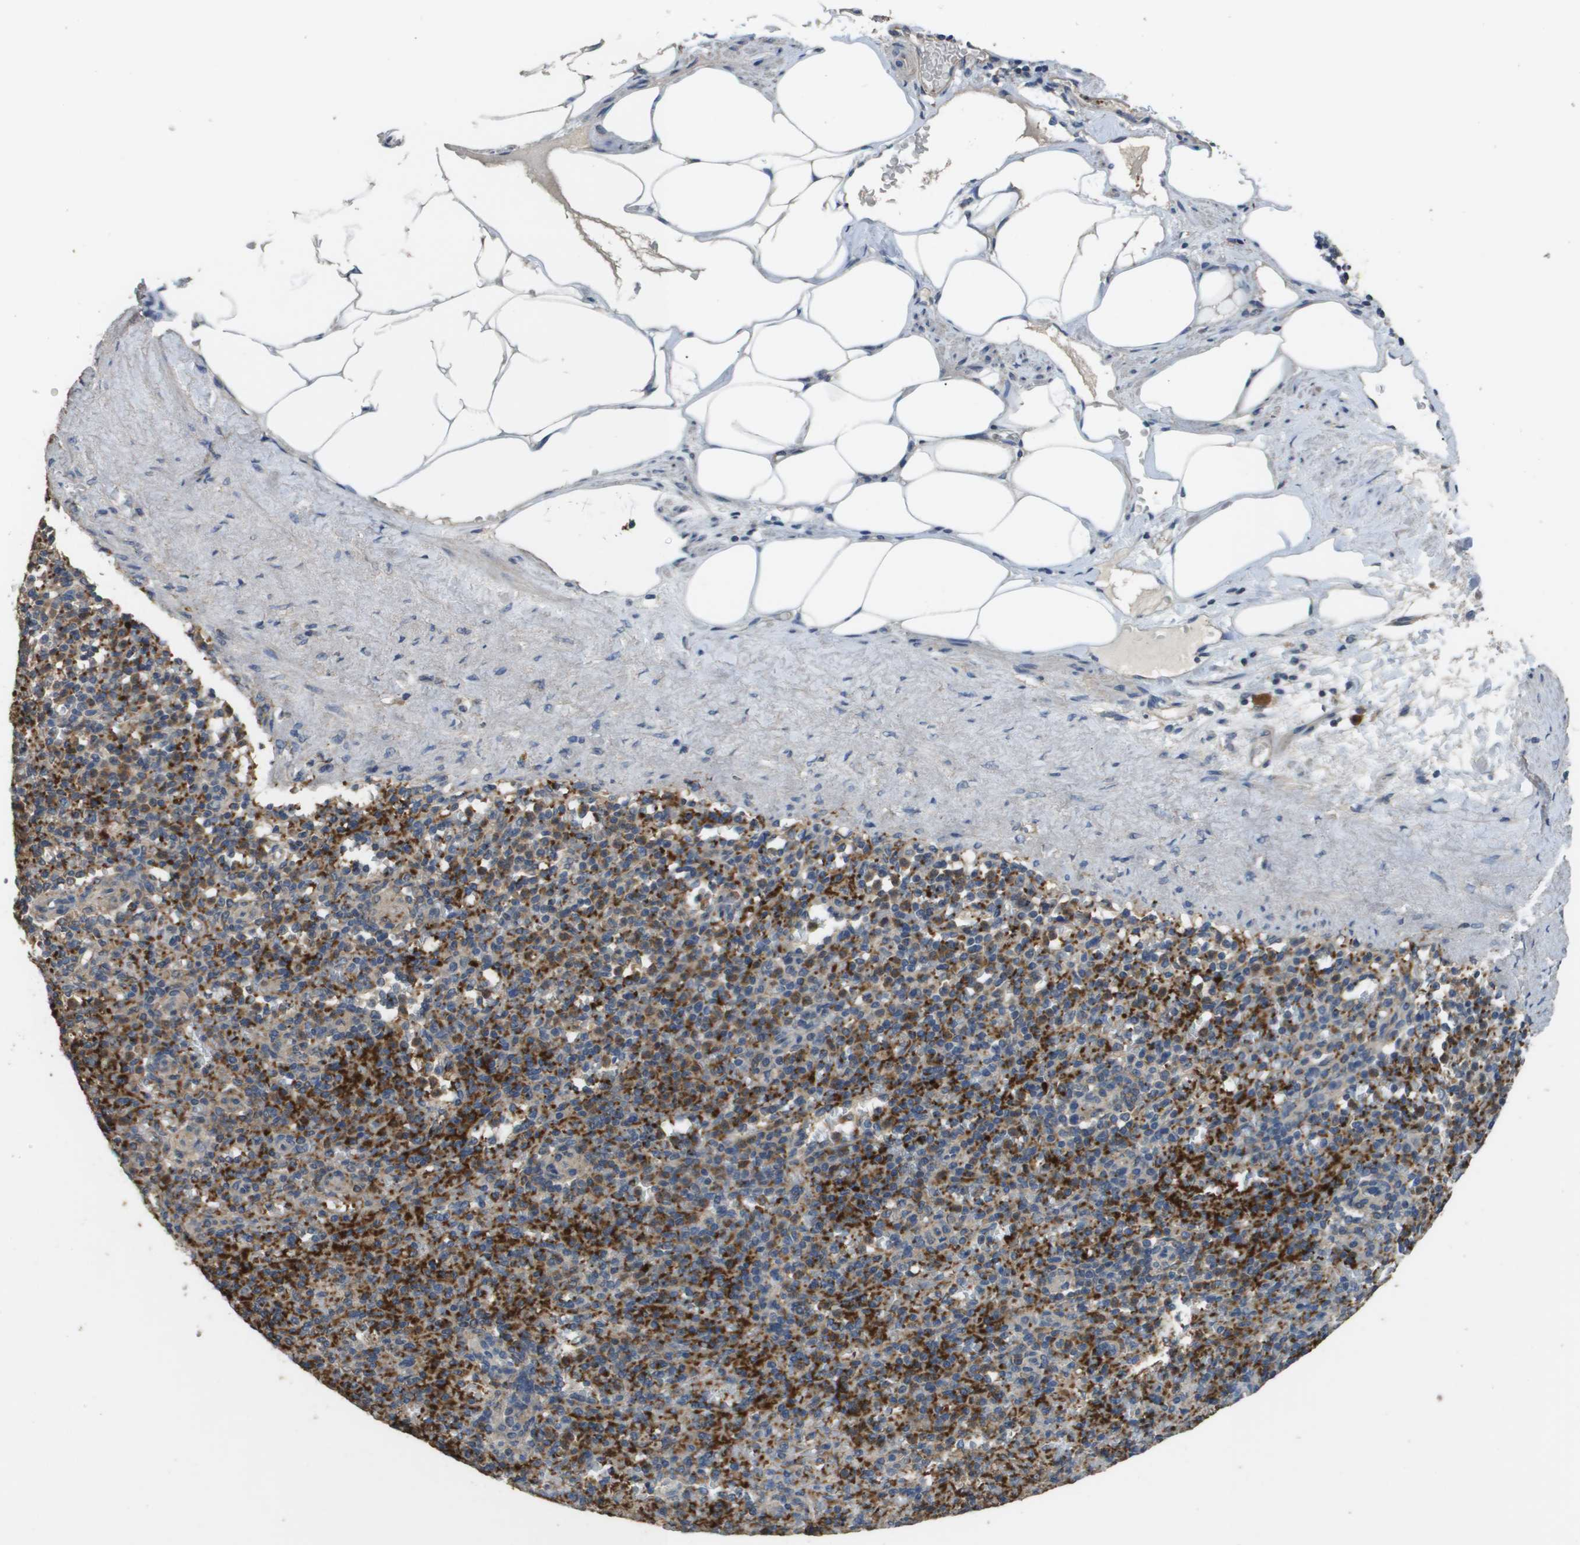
{"staining": {"intensity": "strong", "quantity": ">75%", "location": "cytoplasmic/membranous"}, "tissue": "spleen", "cell_type": "Cells in red pulp", "image_type": "normal", "snomed": [{"axis": "morphology", "description": "Normal tissue, NOS"}, {"axis": "topography", "description": "Spleen"}], "caption": "The immunohistochemical stain shows strong cytoplasmic/membranous staining in cells in red pulp of normal spleen. (DAB = brown stain, brightfield microscopy at high magnification).", "gene": "RAB27B", "patient": {"sex": "female", "age": 74}}